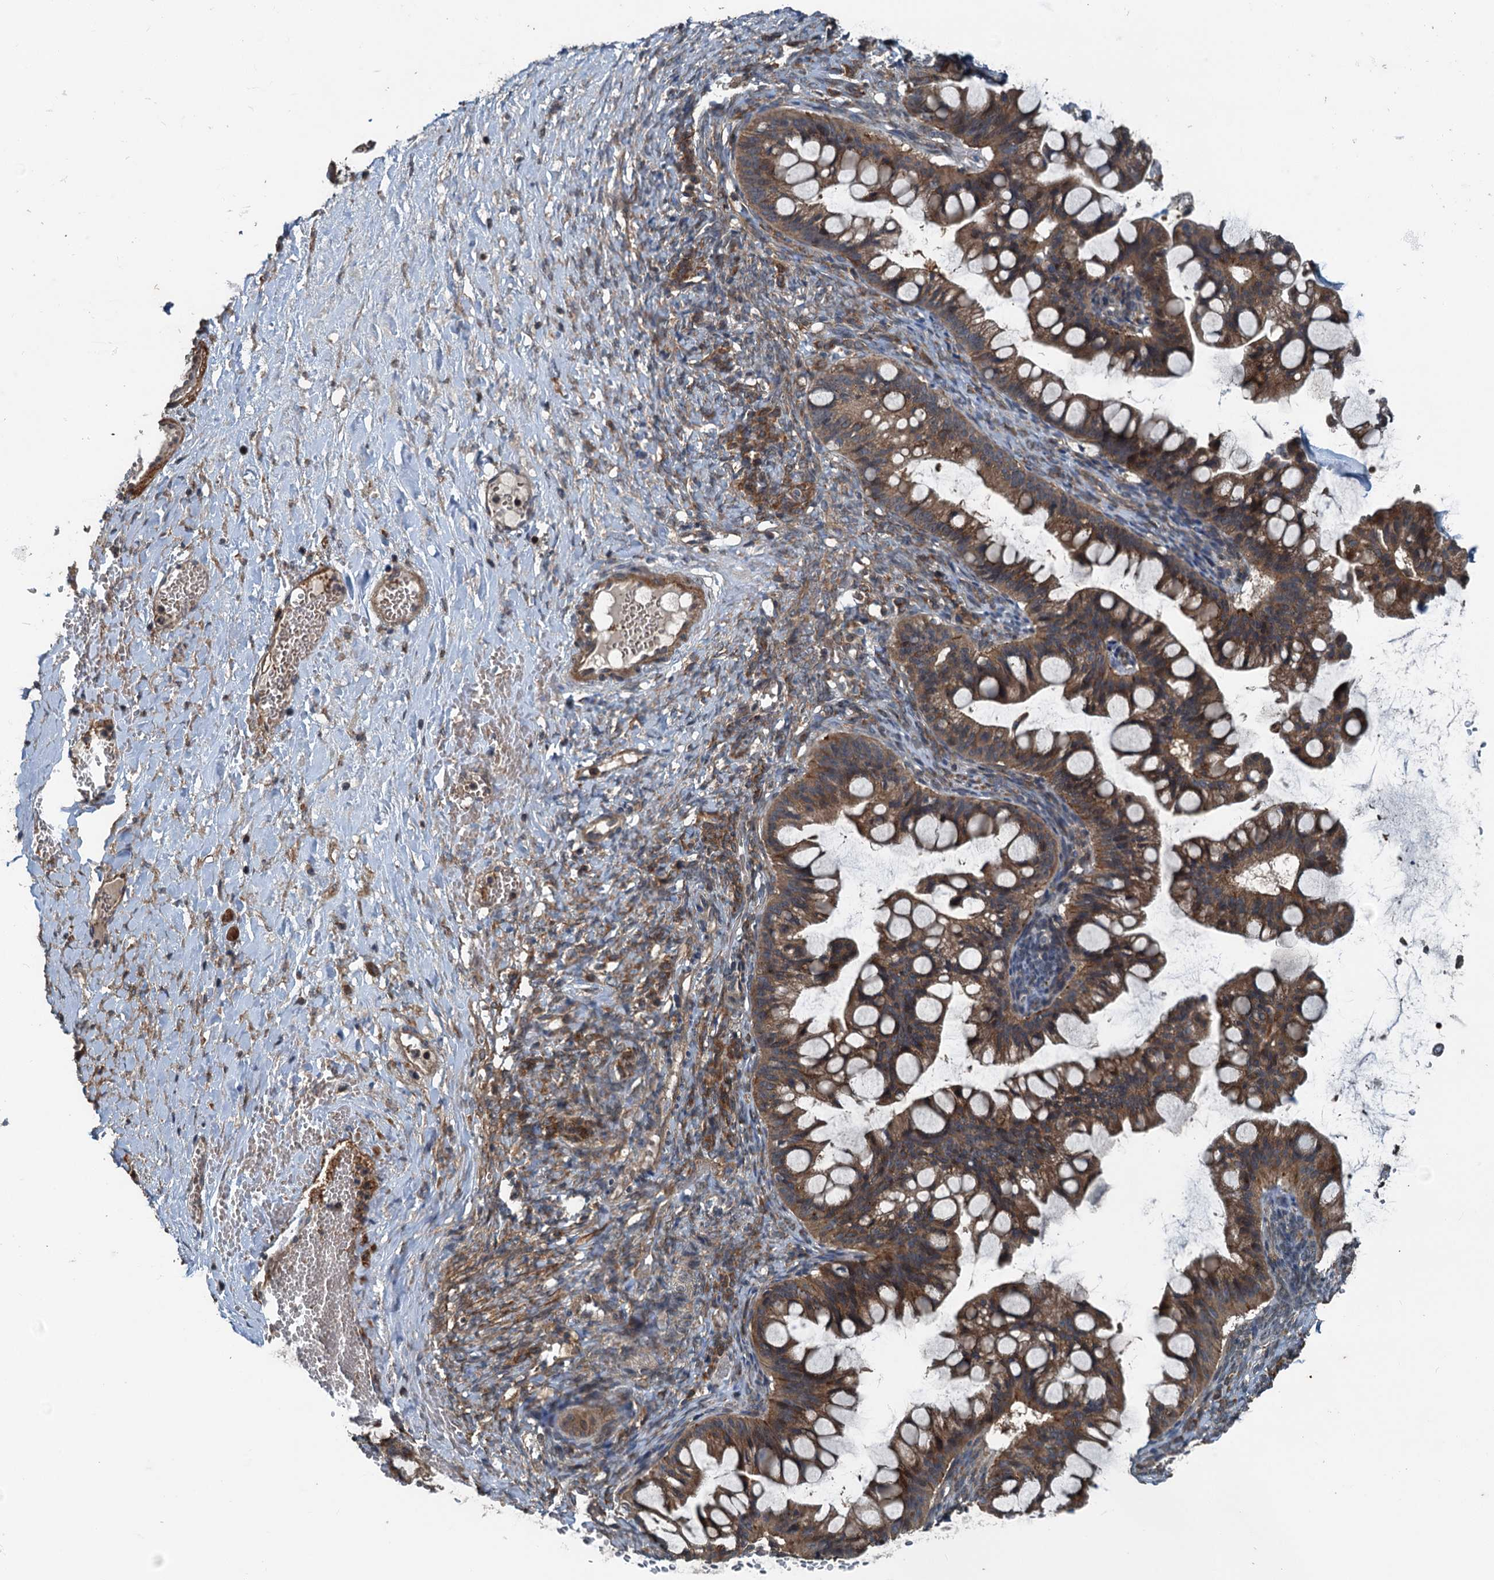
{"staining": {"intensity": "moderate", "quantity": ">75%", "location": "cytoplasmic/membranous"}, "tissue": "ovarian cancer", "cell_type": "Tumor cells", "image_type": "cancer", "snomed": [{"axis": "morphology", "description": "Cystadenocarcinoma, mucinous, NOS"}, {"axis": "topography", "description": "Ovary"}], "caption": "Mucinous cystadenocarcinoma (ovarian) tissue exhibits moderate cytoplasmic/membranous expression in approximately >75% of tumor cells", "gene": "TEDC1", "patient": {"sex": "female", "age": 73}}